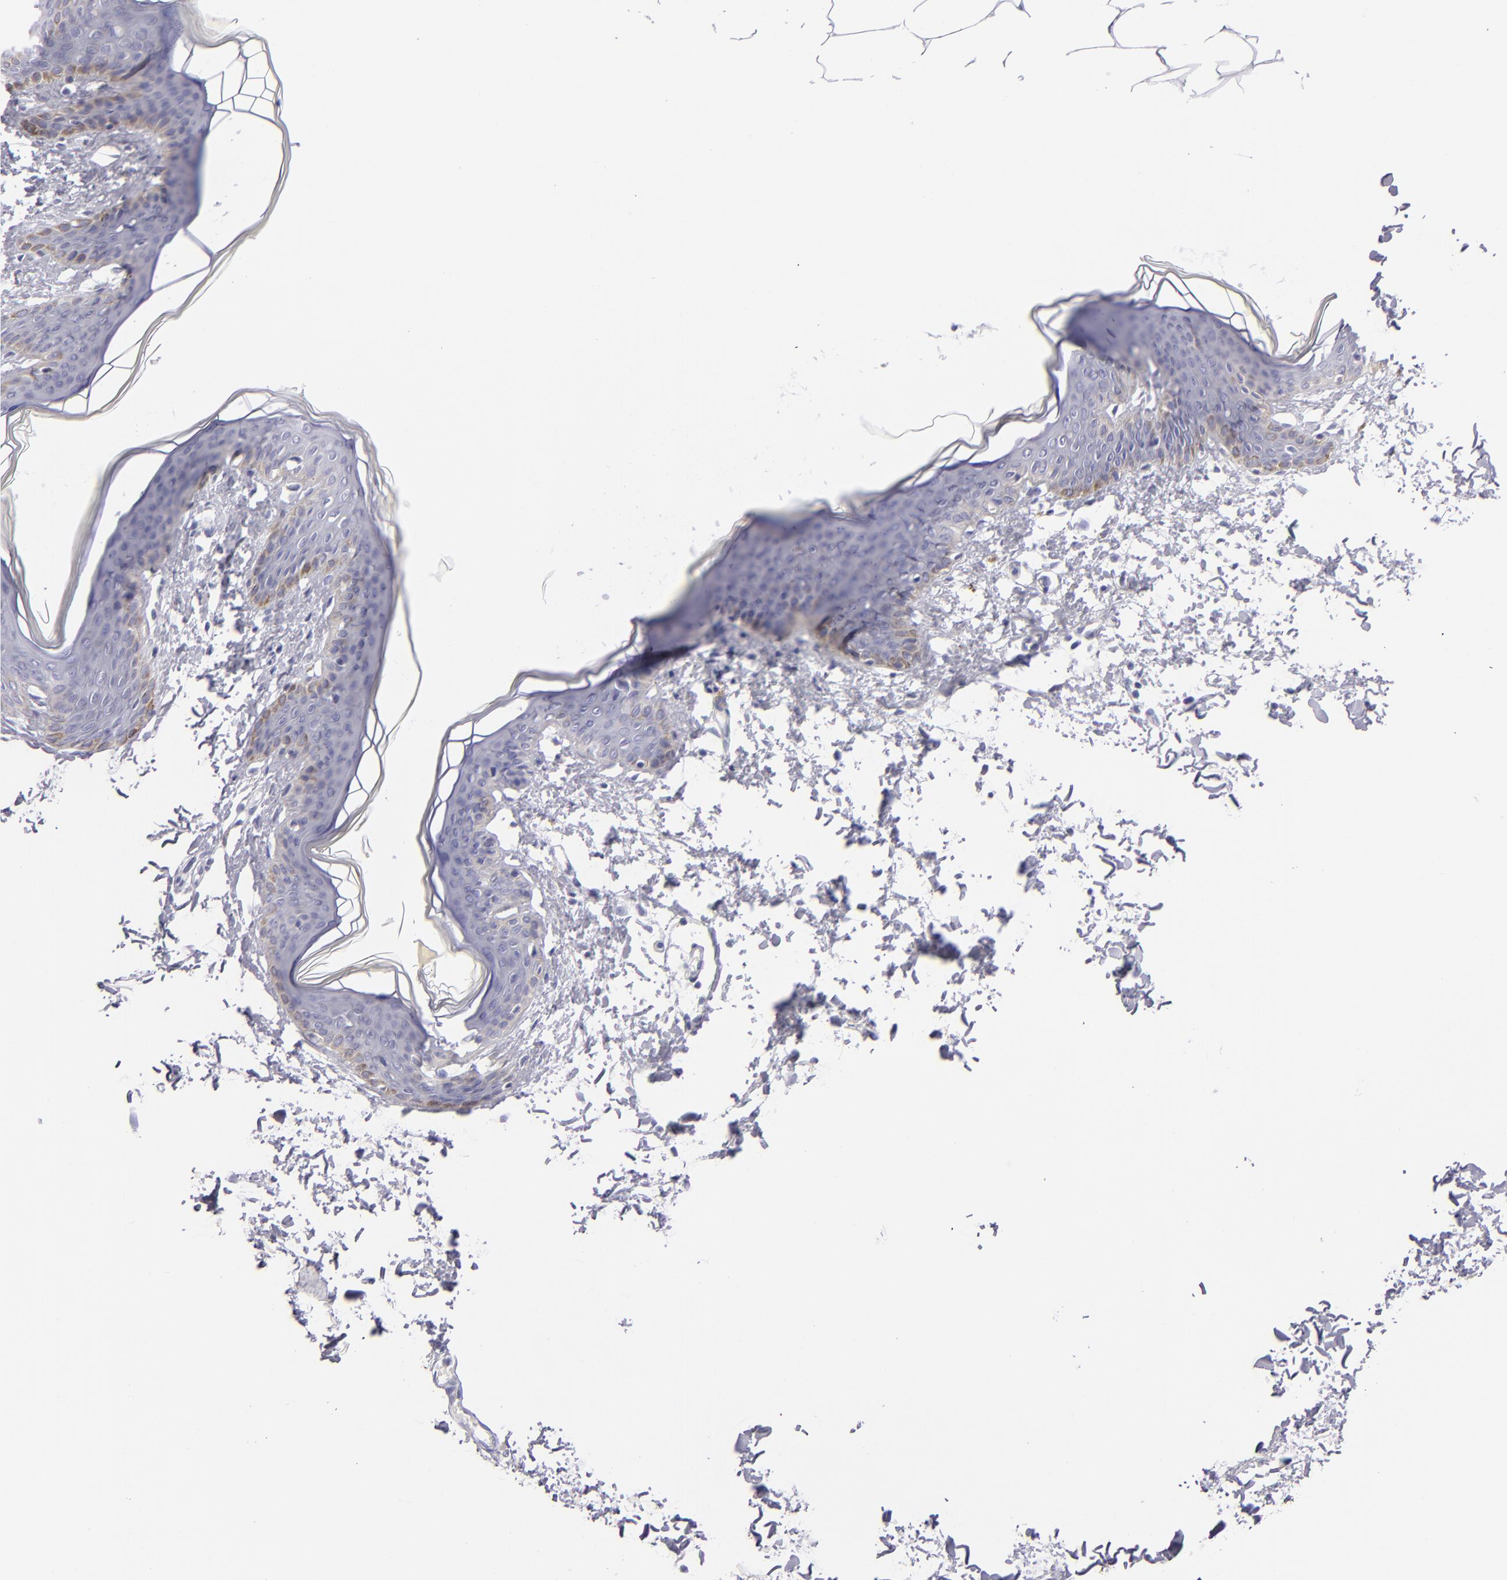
{"staining": {"intensity": "negative", "quantity": "none", "location": "none"}, "tissue": "skin", "cell_type": "Fibroblasts", "image_type": "normal", "snomed": [{"axis": "morphology", "description": "Normal tissue, NOS"}, {"axis": "topography", "description": "Skin"}], "caption": "Skin stained for a protein using immunohistochemistry (IHC) reveals no staining fibroblasts.", "gene": "PVALB", "patient": {"sex": "female", "age": 17}}